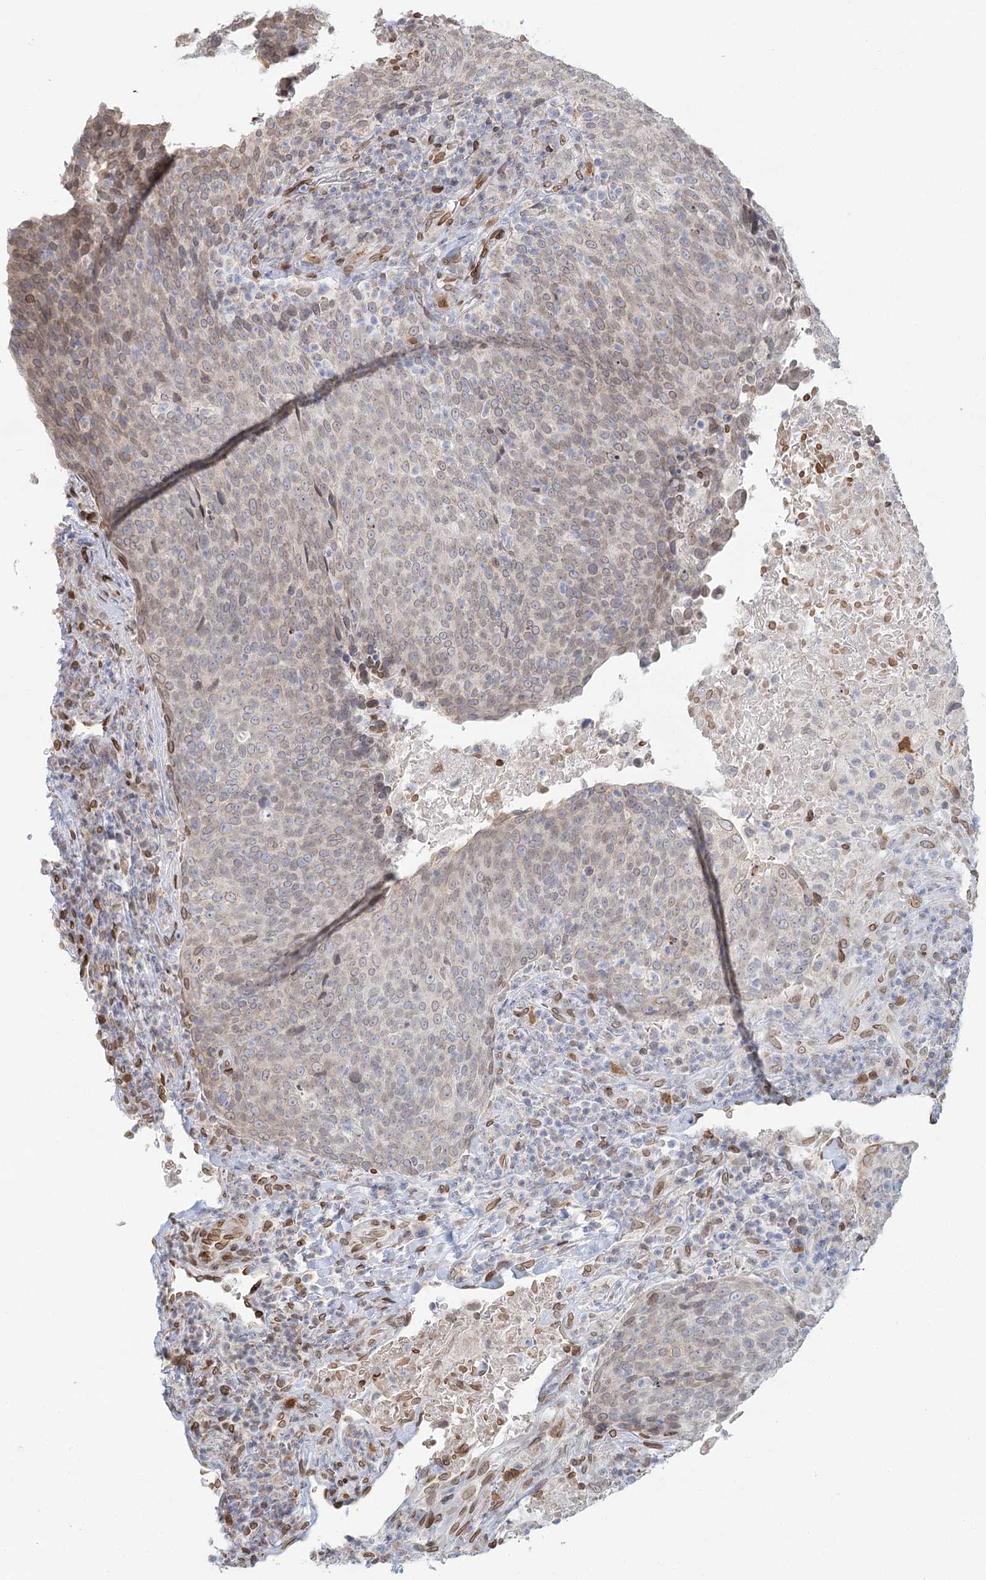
{"staining": {"intensity": "weak", "quantity": "25%-75%", "location": "cytoplasmic/membranous,nuclear"}, "tissue": "head and neck cancer", "cell_type": "Tumor cells", "image_type": "cancer", "snomed": [{"axis": "morphology", "description": "Squamous cell carcinoma, NOS"}, {"axis": "morphology", "description": "Squamous cell carcinoma, metastatic, NOS"}, {"axis": "topography", "description": "Lymph node"}, {"axis": "topography", "description": "Head-Neck"}], "caption": "Human head and neck metastatic squamous cell carcinoma stained for a protein (brown) exhibits weak cytoplasmic/membranous and nuclear positive positivity in about 25%-75% of tumor cells.", "gene": "VWA5A", "patient": {"sex": "male", "age": 62}}